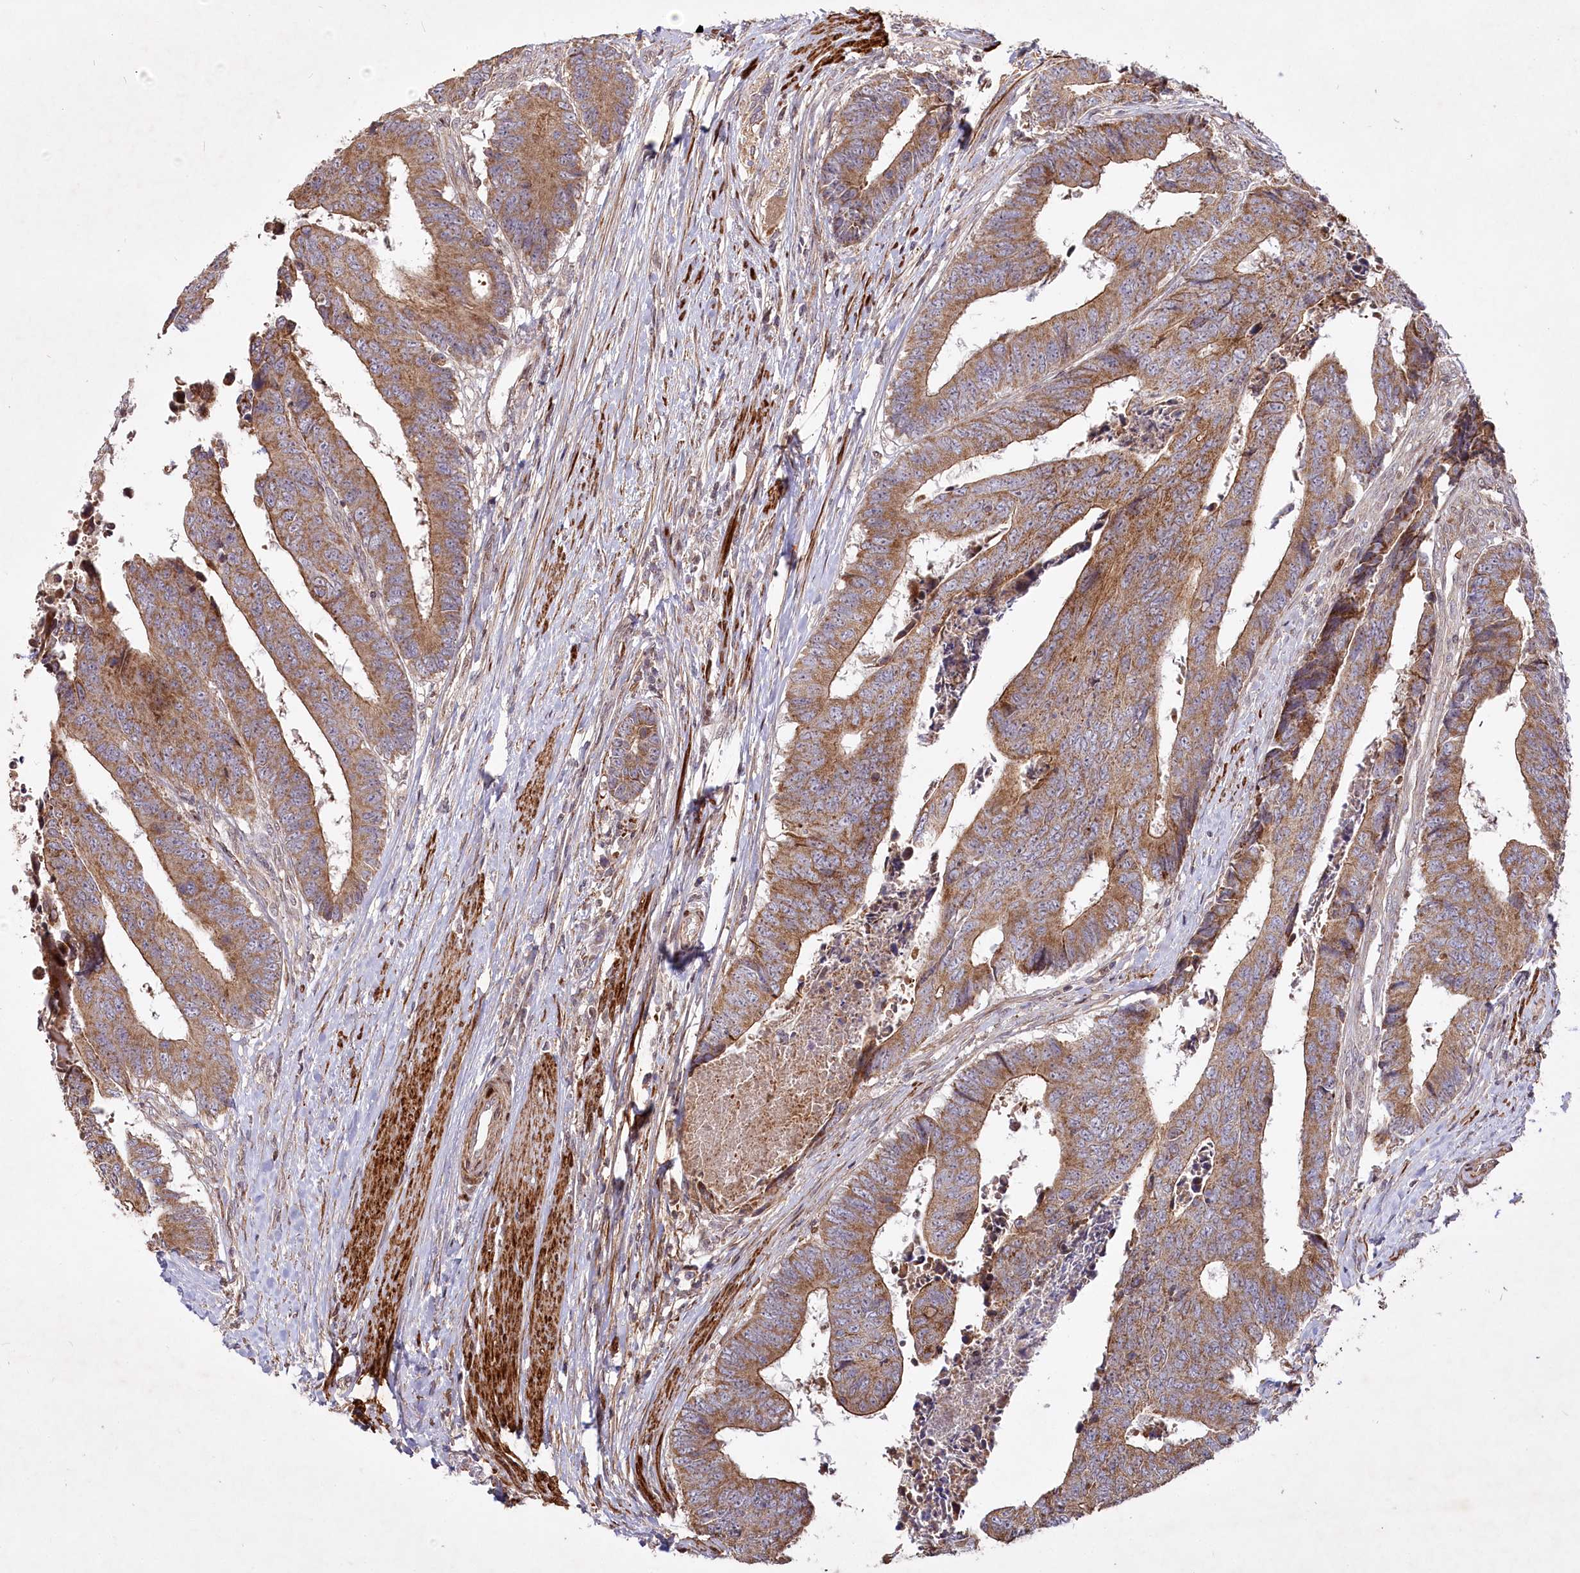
{"staining": {"intensity": "moderate", "quantity": ">75%", "location": "cytoplasmic/membranous"}, "tissue": "colorectal cancer", "cell_type": "Tumor cells", "image_type": "cancer", "snomed": [{"axis": "morphology", "description": "Adenocarcinoma, NOS"}, {"axis": "topography", "description": "Rectum"}], "caption": "A histopathology image of human colorectal adenocarcinoma stained for a protein exhibits moderate cytoplasmic/membranous brown staining in tumor cells.", "gene": "PSTK", "patient": {"sex": "male", "age": 84}}